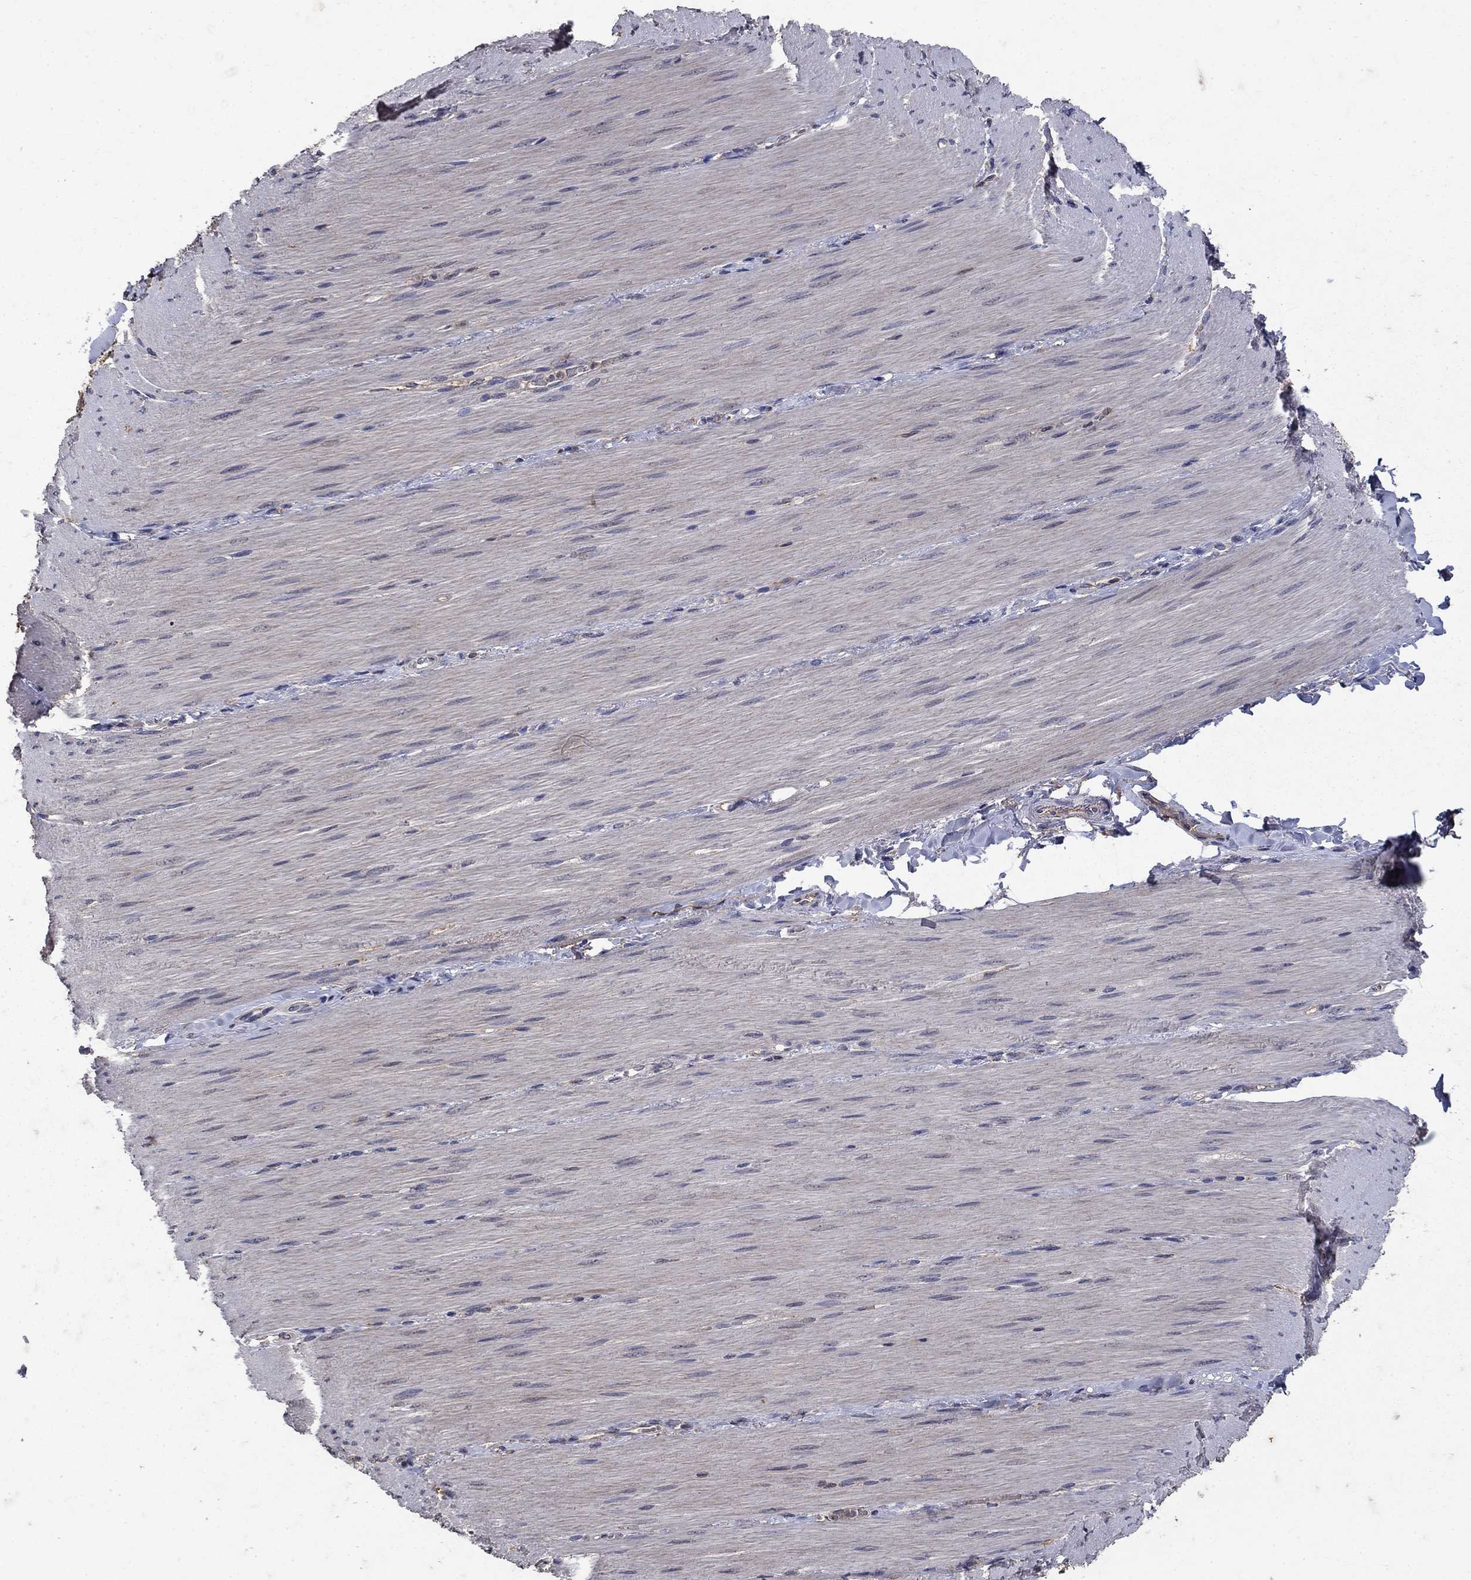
{"staining": {"intensity": "negative", "quantity": "none", "location": "none"}, "tissue": "adipose tissue", "cell_type": "Adipocytes", "image_type": "normal", "snomed": [{"axis": "morphology", "description": "Normal tissue, NOS"}, {"axis": "topography", "description": "Smooth muscle"}, {"axis": "topography", "description": "Duodenum"}, {"axis": "topography", "description": "Peripheral nerve tissue"}], "caption": "The immunohistochemistry (IHC) micrograph has no significant positivity in adipocytes of adipose tissue. (Stains: DAB (3,3'-diaminobenzidine) IHC with hematoxylin counter stain, Microscopy: brightfield microscopy at high magnification).", "gene": "NPC2", "patient": {"sex": "female", "age": 61}}